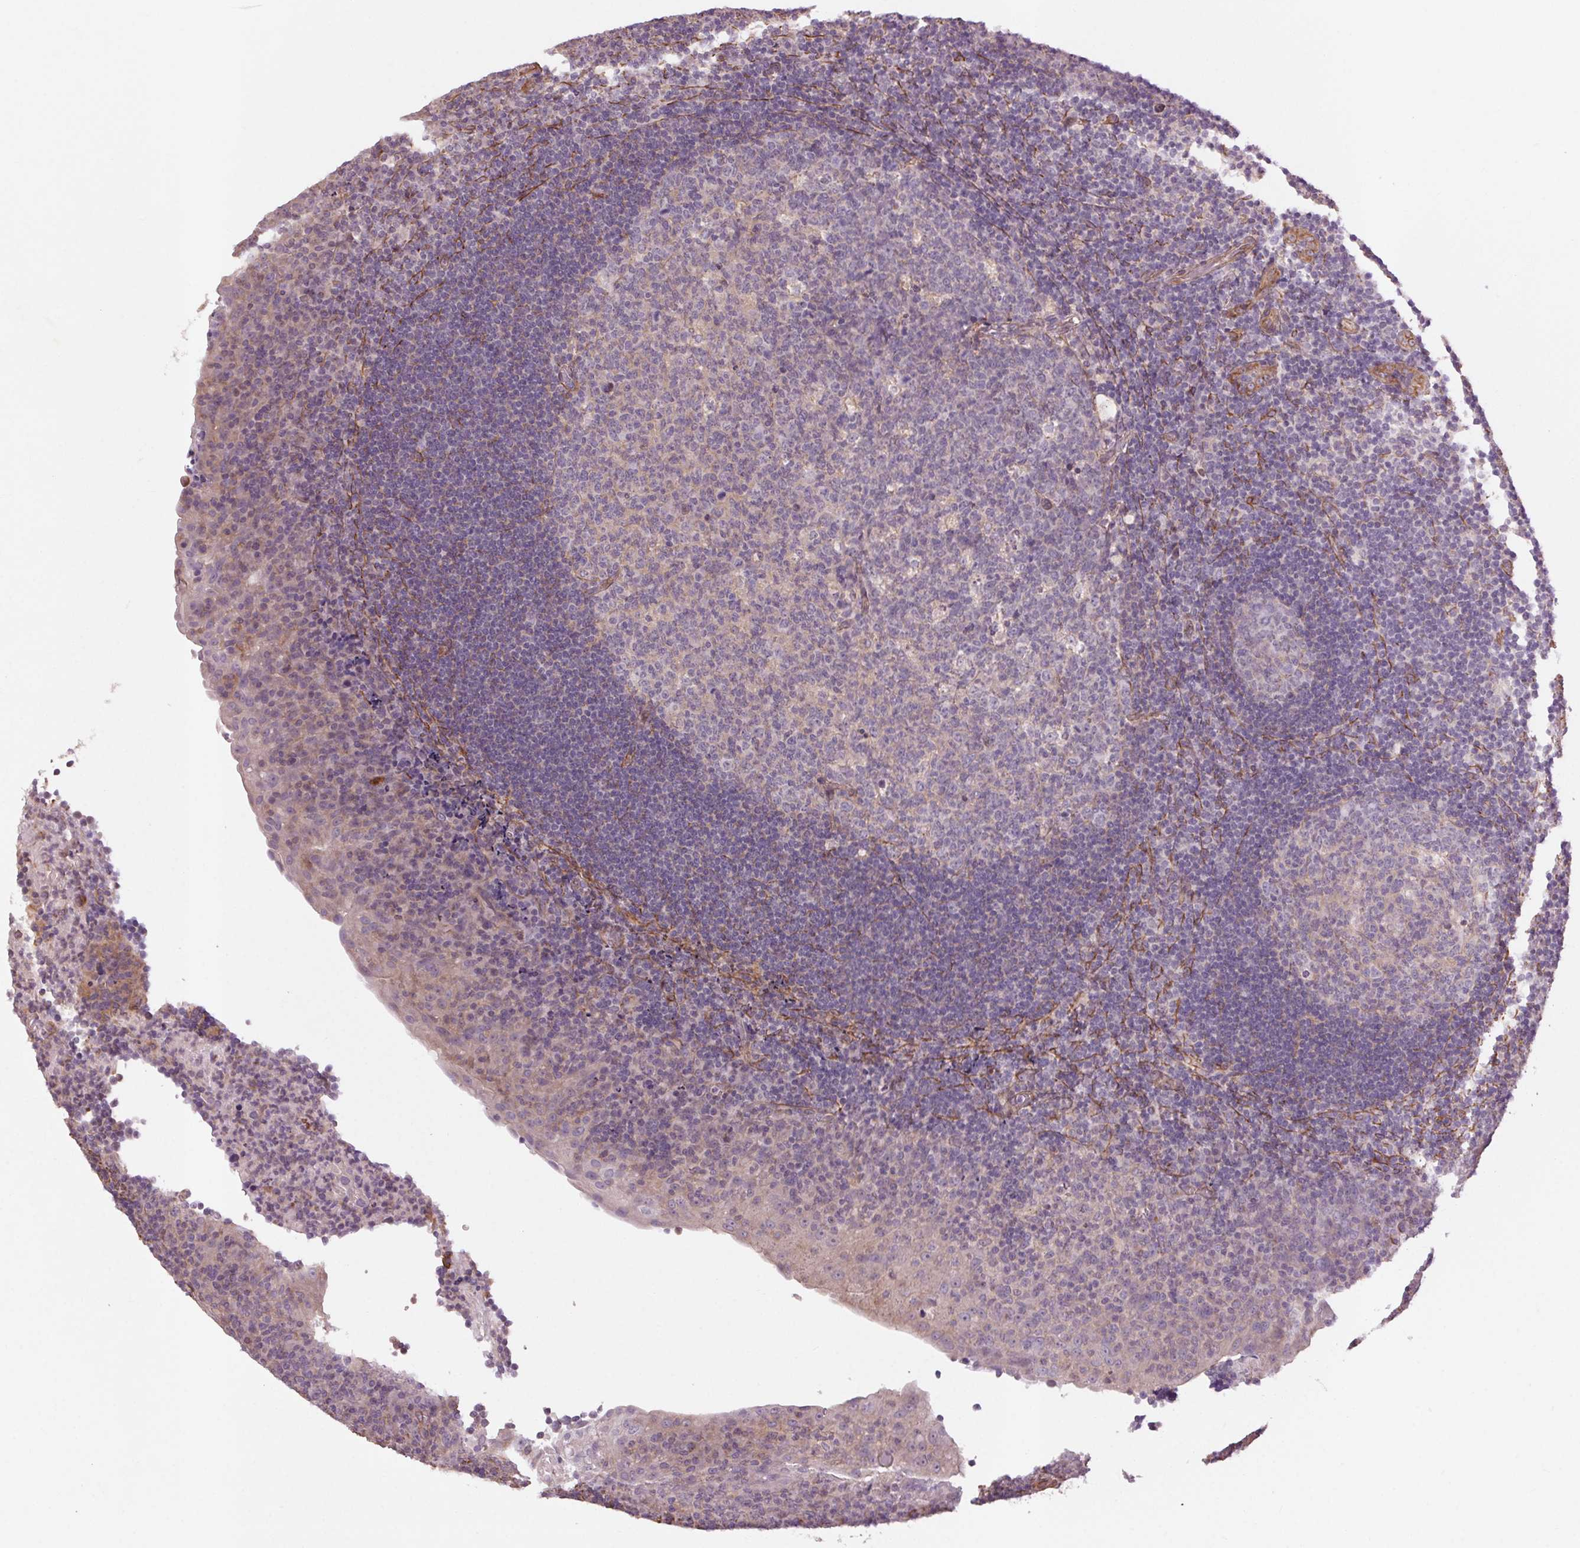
{"staining": {"intensity": "negative", "quantity": "none", "location": "none"}, "tissue": "tonsil", "cell_type": "Germinal center cells", "image_type": "normal", "snomed": [{"axis": "morphology", "description": "Normal tissue, NOS"}, {"axis": "topography", "description": "Tonsil"}], "caption": "DAB immunohistochemical staining of normal human tonsil displays no significant expression in germinal center cells.", "gene": "CCSER1", "patient": {"sex": "male", "age": 17}}